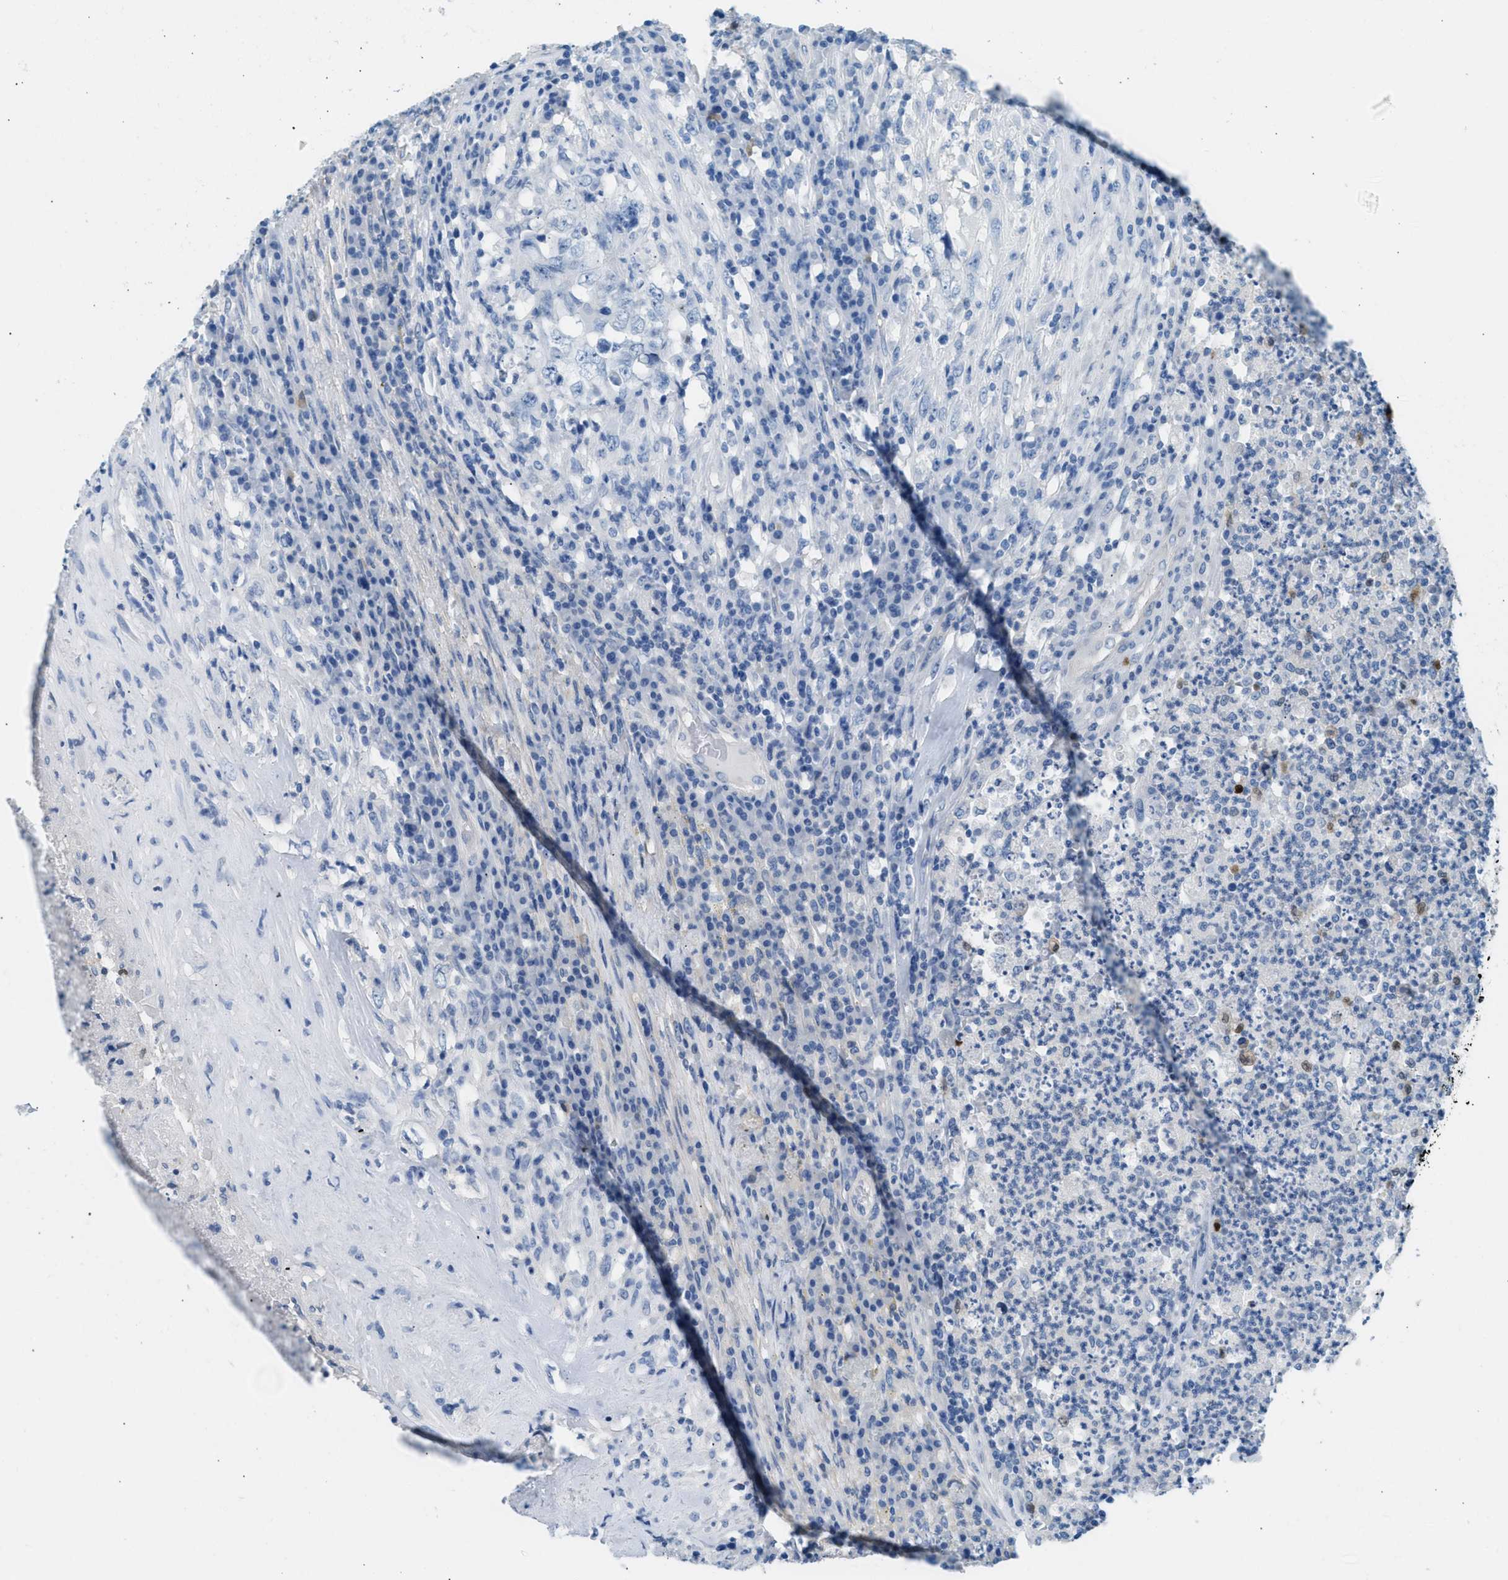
{"staining": {"intensity": "negative", "quantity": "none", "location": "none"}, "tissue": "testis cancer", "cell_type": "Tumor cells", "image_type": "cancer", "snomed": [{"axis": "morphology", "description": "Necrosis, NOS"}, {"axis": "morphology", "description": "Carcinoma, Embryonal, NOS"}, {"axis": "topography", "description": "Testis"}], "caption": "IHC micrograph of testis cancer (embryonal carcinoma) stained for a protein (brown), which demonstrates no expression in tumor cells.", "gene": "SPAM1", "patient": {"sex": "male", "age": 19}}